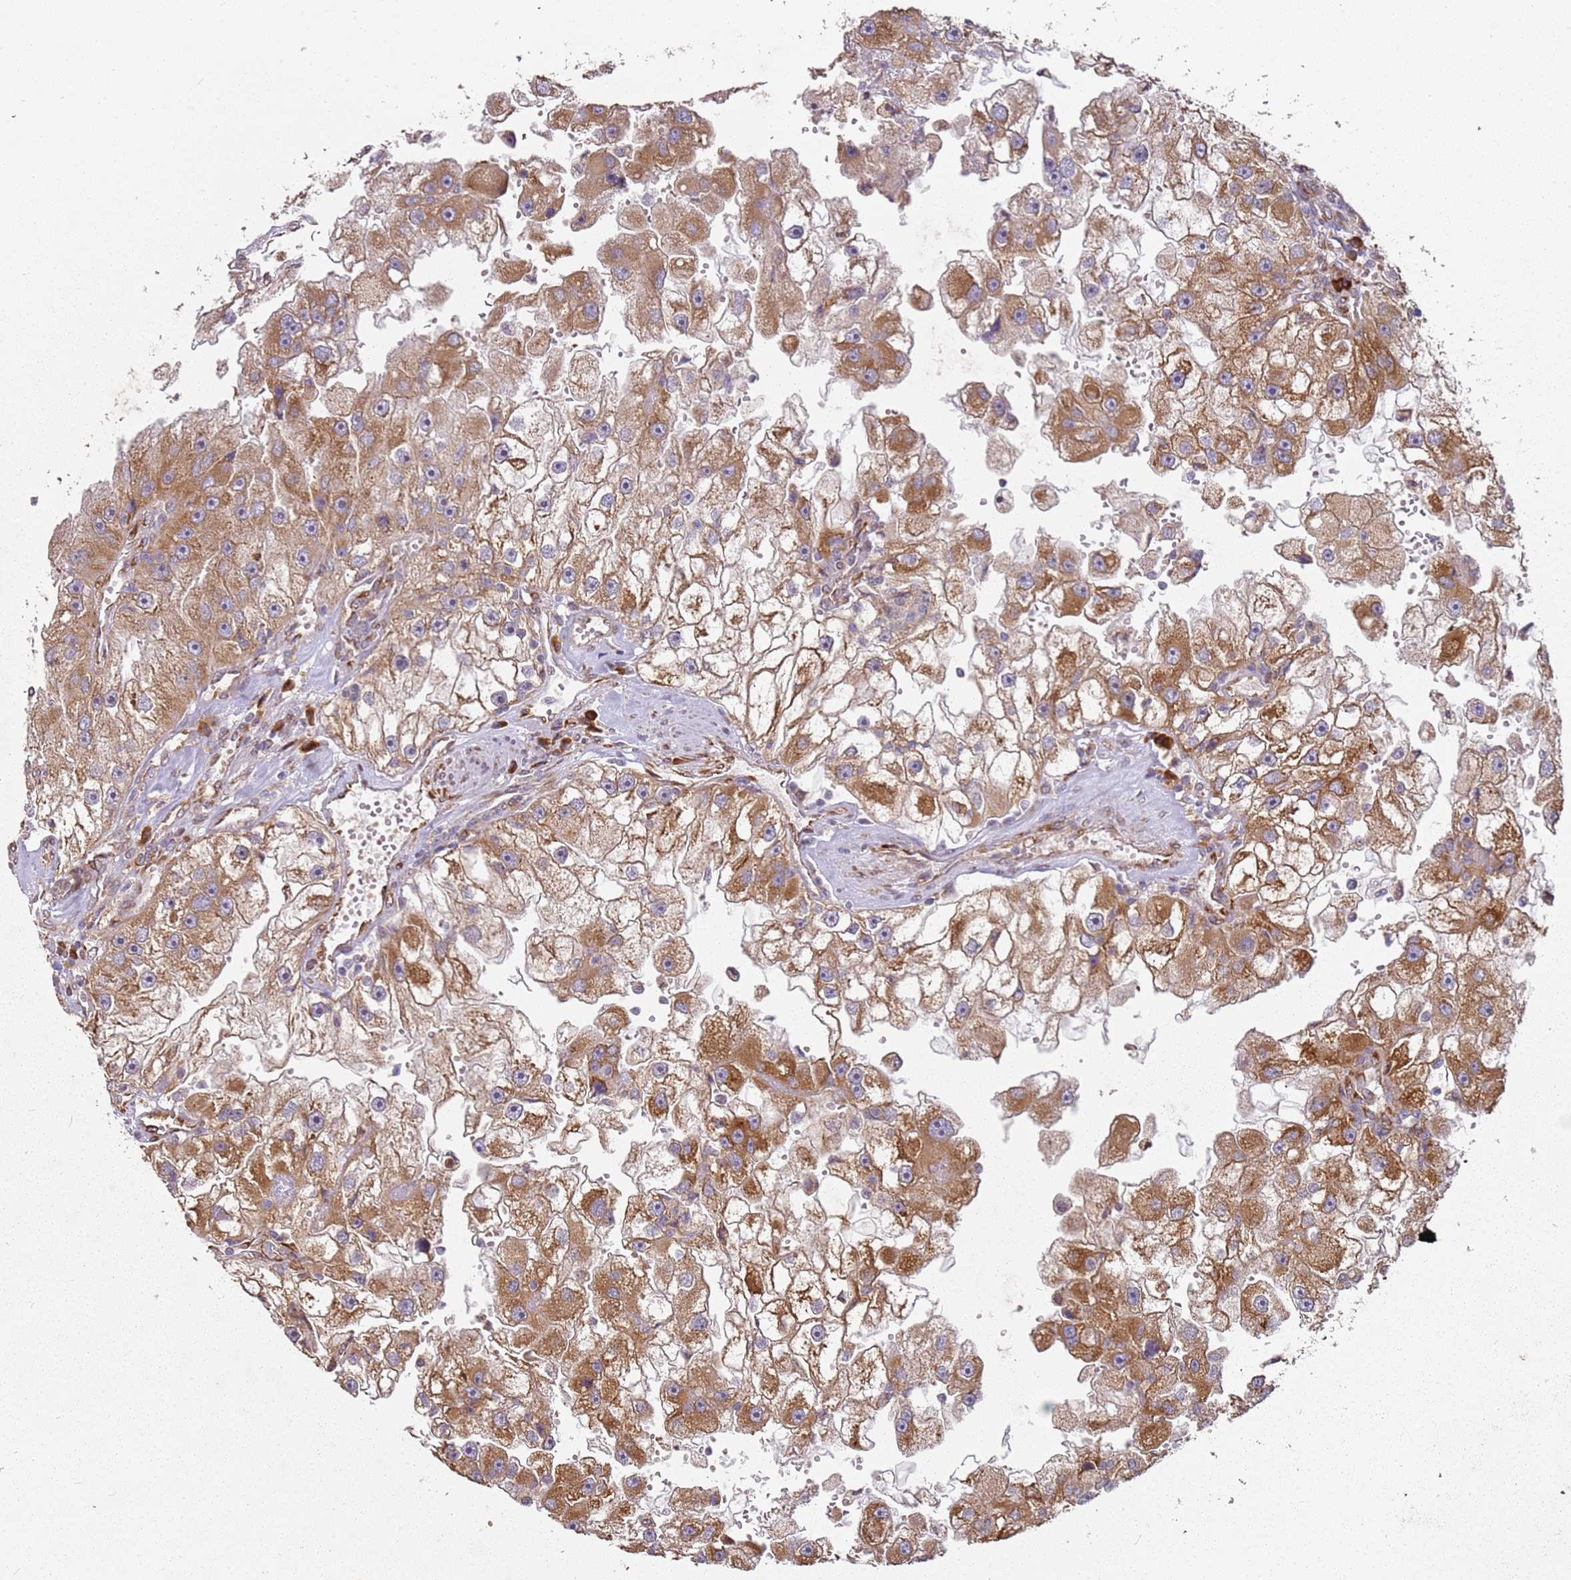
{"staining": {"intensity": "moderate", "quantity": ">75%", "location": "cytoplasmic/membranous"}, "tissue": "renal cancer", "cell_type": "Tumor cells", "image_type": "cancer", "snomed": [{"axis": "morphology", "description": "Adenocarcinoma, NOS"}, {"axis": "topography", "description": "Kidney"}], "caption": "An image of human adenocarcinoma (renal) stained for a protein shows moderate cytoplasmic/membranous brown staining in tumor cells. The protein of interest is shown in brown color, while the nuclei are stained blue.", "gene": "ARFRP1", "patient": {"sex": "male", "age": 63}}